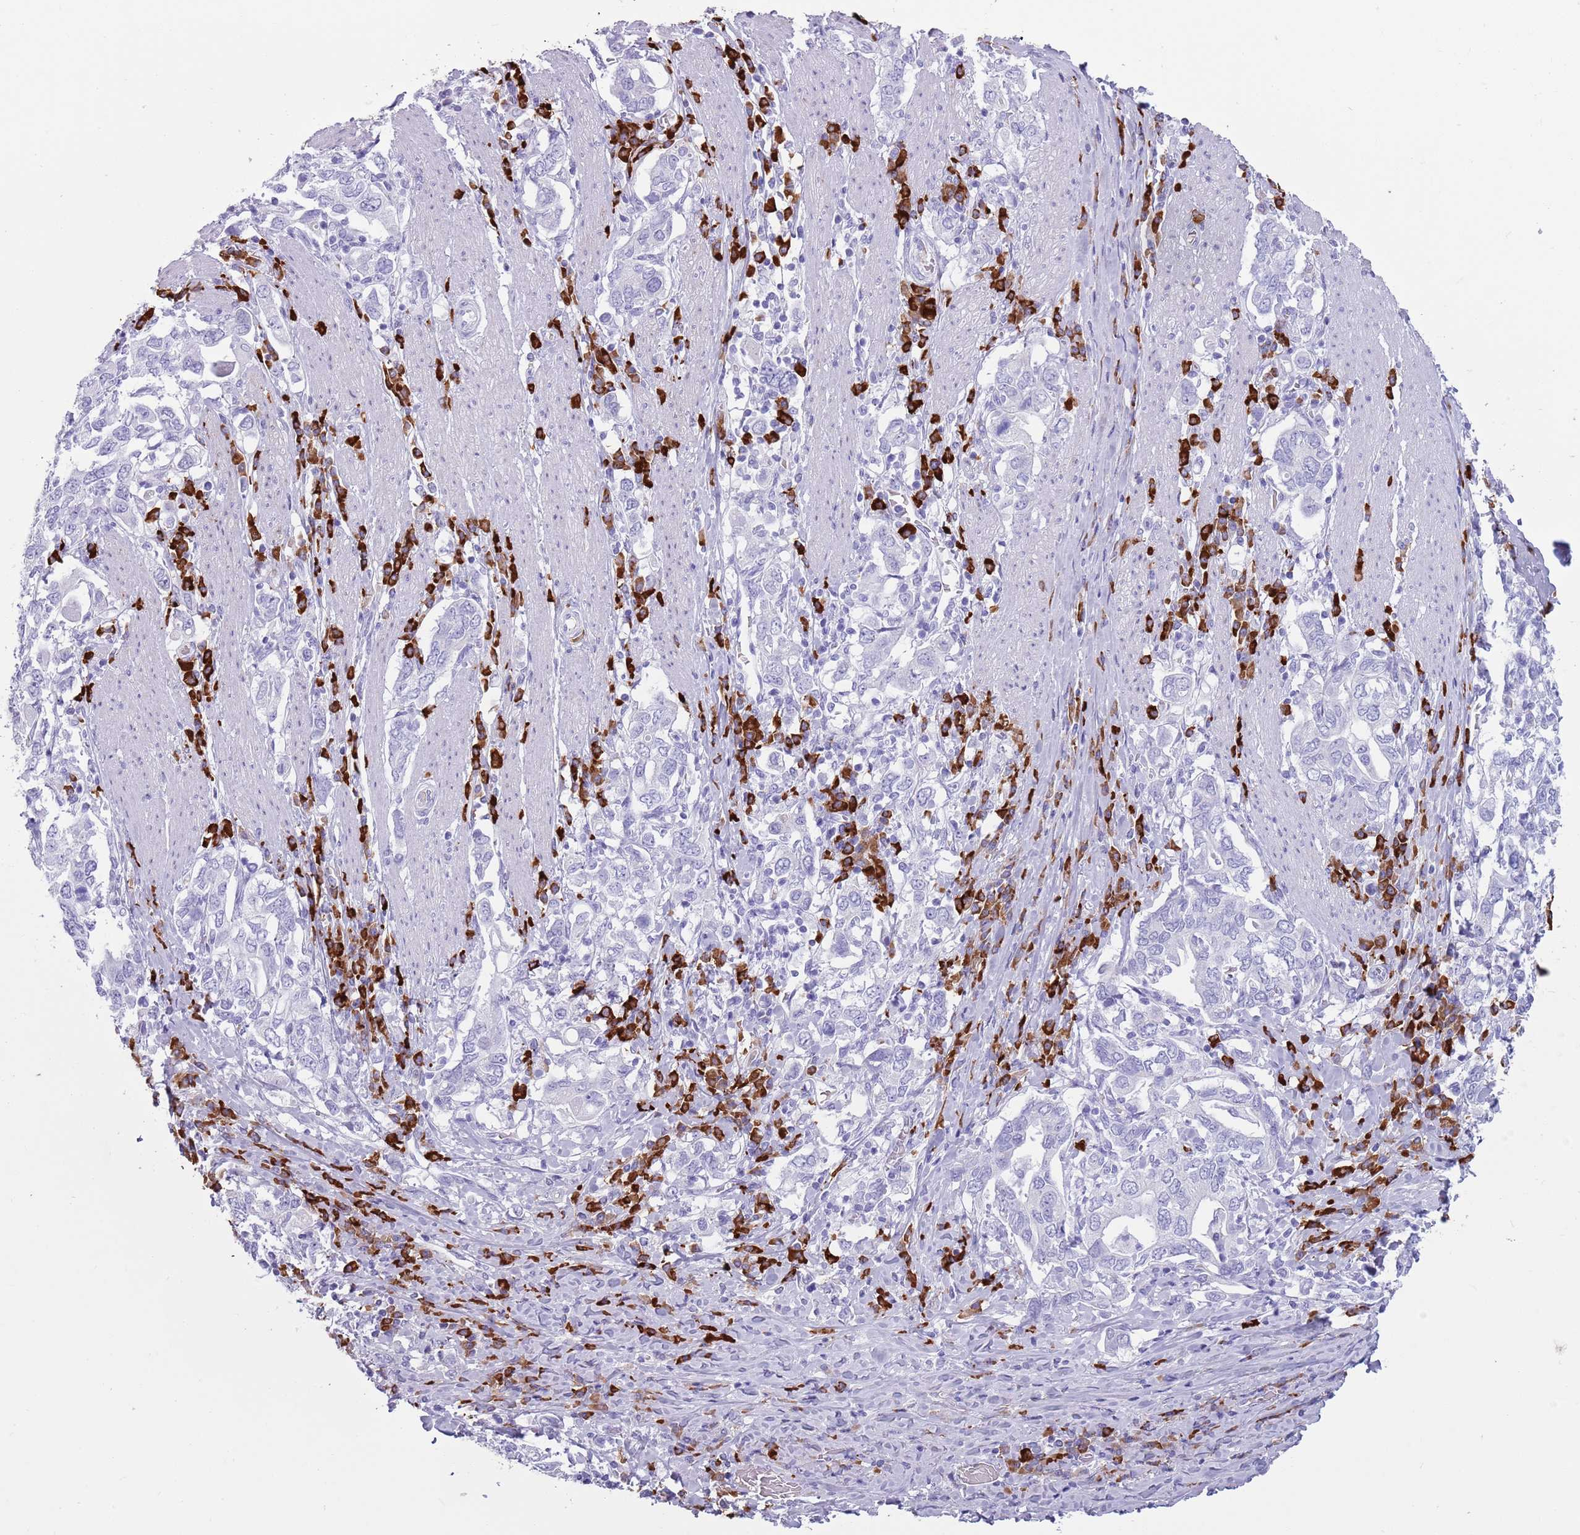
{"staining": {"intensity": "negative", "quantity": "none", "location": "none"}, "tissue": "stomach cancer", "cell_type": "Tumor cells", "image_type": "cancer", "snomed": [{"axis": "morphology", "description": "Adenocarcinoma, NOS"}, {"axis": "topography", "description": "Stomach, upper"}, {"axis": "topography", "description": "Stomach"}], "caption": "An IHC photomicrograph of stomach cancer (adenocarcinoma) is shown. There is no staining in tumor cells of stomach cancer (adenocarcinoma).", "gene": "LY6G5B", "patient": {"sex": "male", "age": 62}}